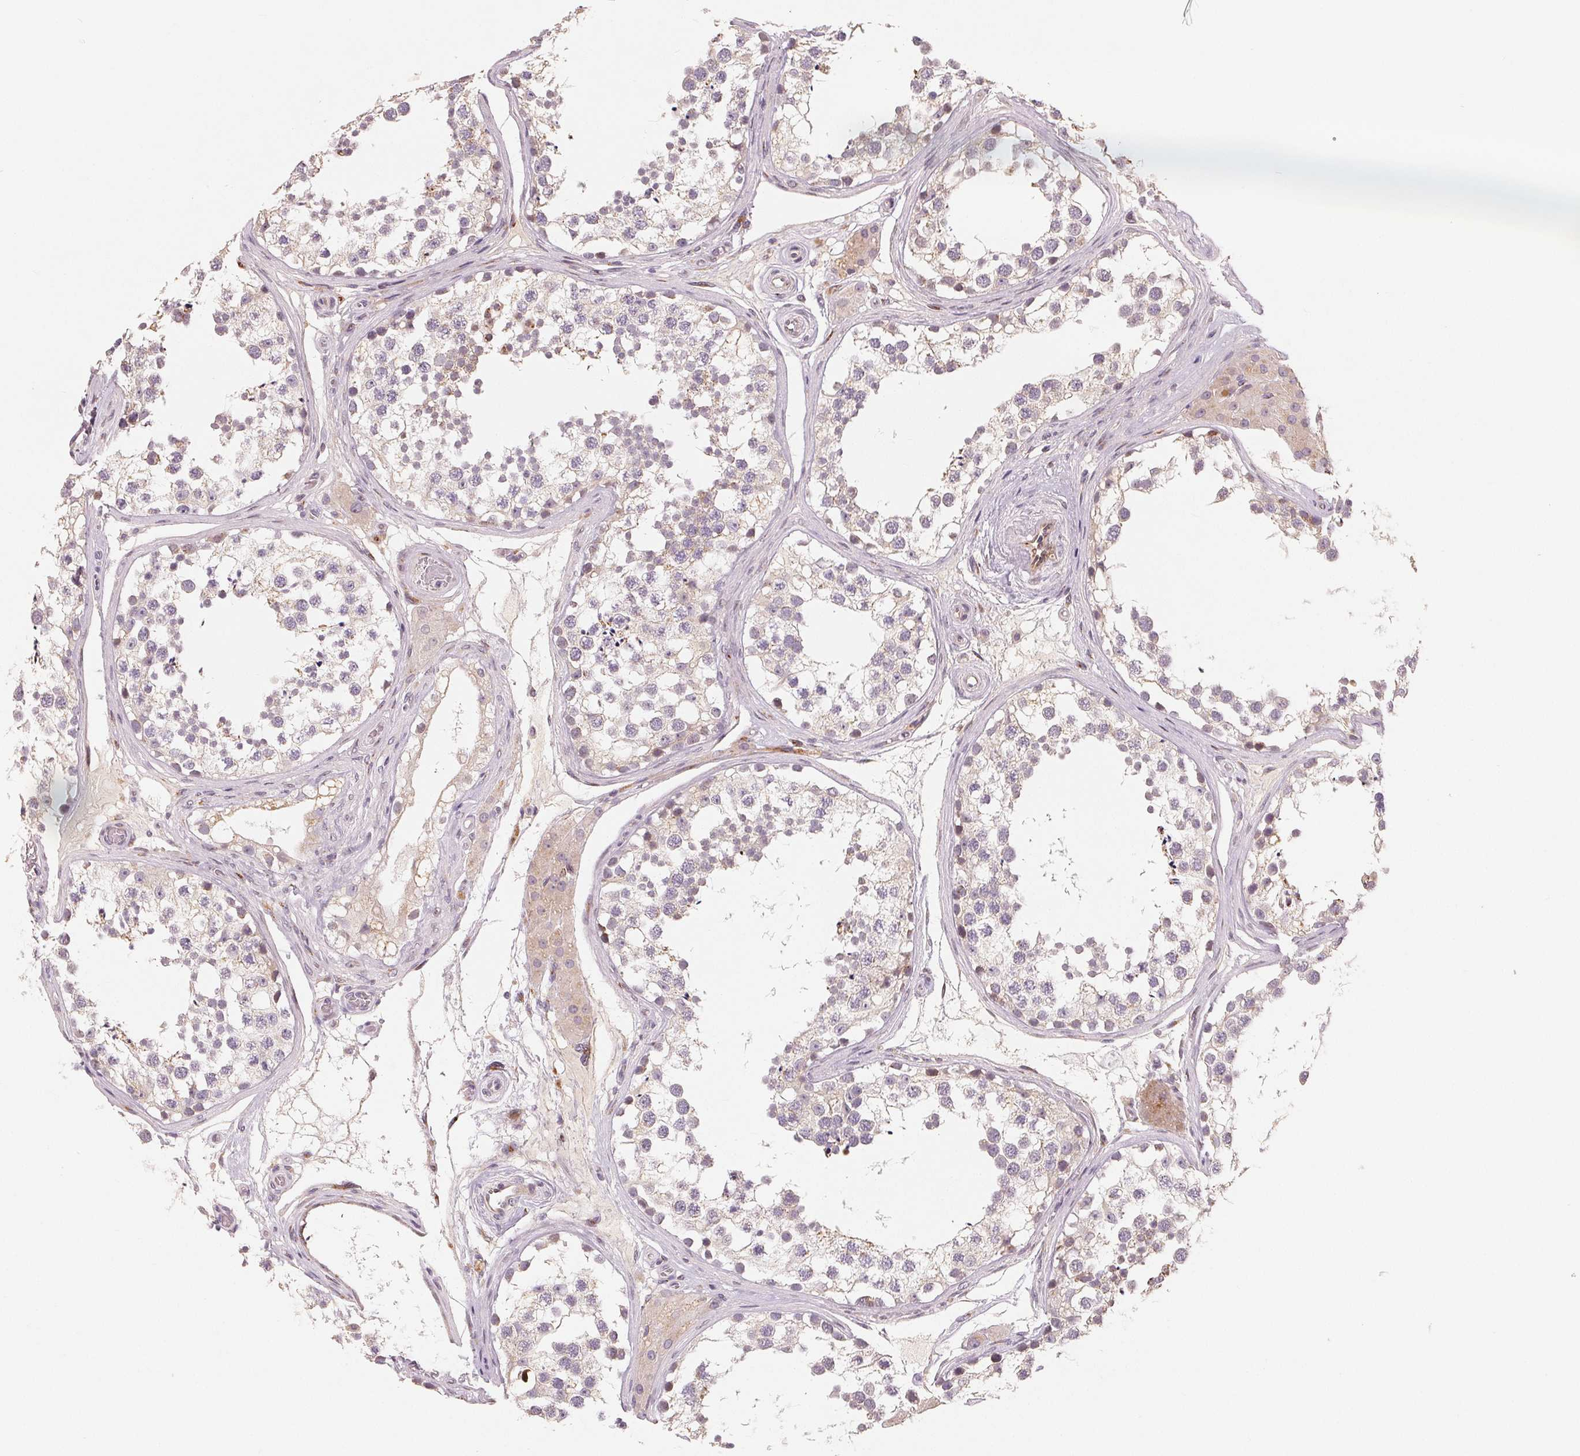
{"staining": {"intensity": "weak", "quantity": "<25%", "location": "cytoplasmic/membranous"}, "tissue": "testis", "cell_type": "Cells in seminiferous ducts", "image_type": "normal", "snomed": [{"axis": "morphology", "description": "Normal tissue, NOS"}, {"axis": "morphology", "description": "Seminoma, NOS"}, {"axis": "topography", "description": "Testis"}], "caption": "IHC of unremarkable testis displays no expression in cells in seminiferous ducts.", "gene": "TMSB15B", "patient": {"sex": "male", "age": 65}}